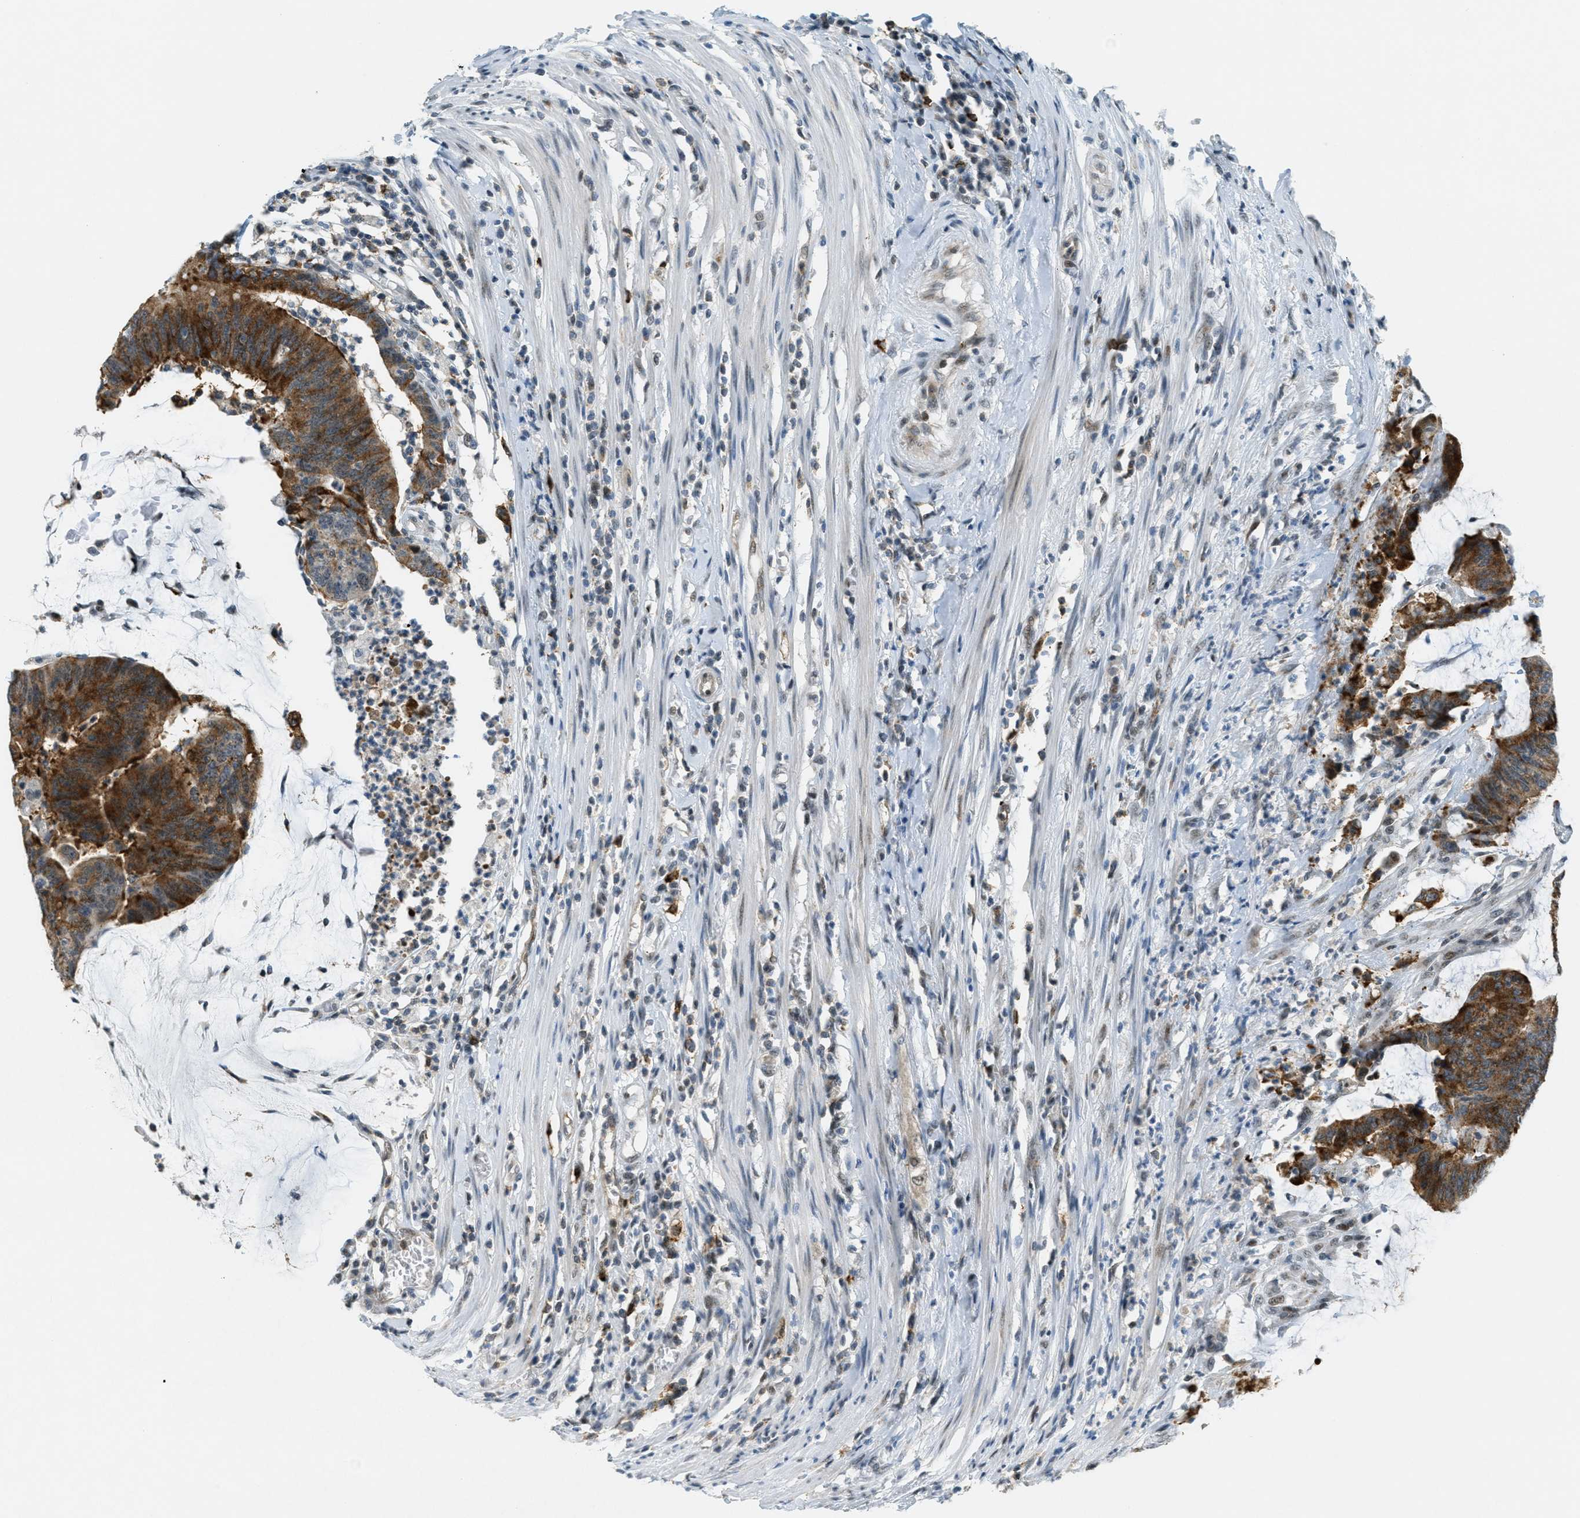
{"staining": {"intensity": "strong", "quantity": ">75%", "location": "cytoplasmic/membranous"}, "tissue": "colorectal cancer", "cell_type": "Tumor cells", "image_type": "cancer", "snomed": [{"axis": "morphology", "description": "Adenocarcinoma, NOS"}, {"axis": "topography", "description": "Rectum"}], "caption": "DAB (3,3'-diaminobenzidine) immunohistochemical staining of colorectal adenocarcinoma displays strong cytoplasmic/membranous protein expression in about >75% of tumor cells. Ihc stains the protein in brown and the nuclei are stained blue.", "gene": "FYN", "patient": {"sex": "female", "age": 66}}